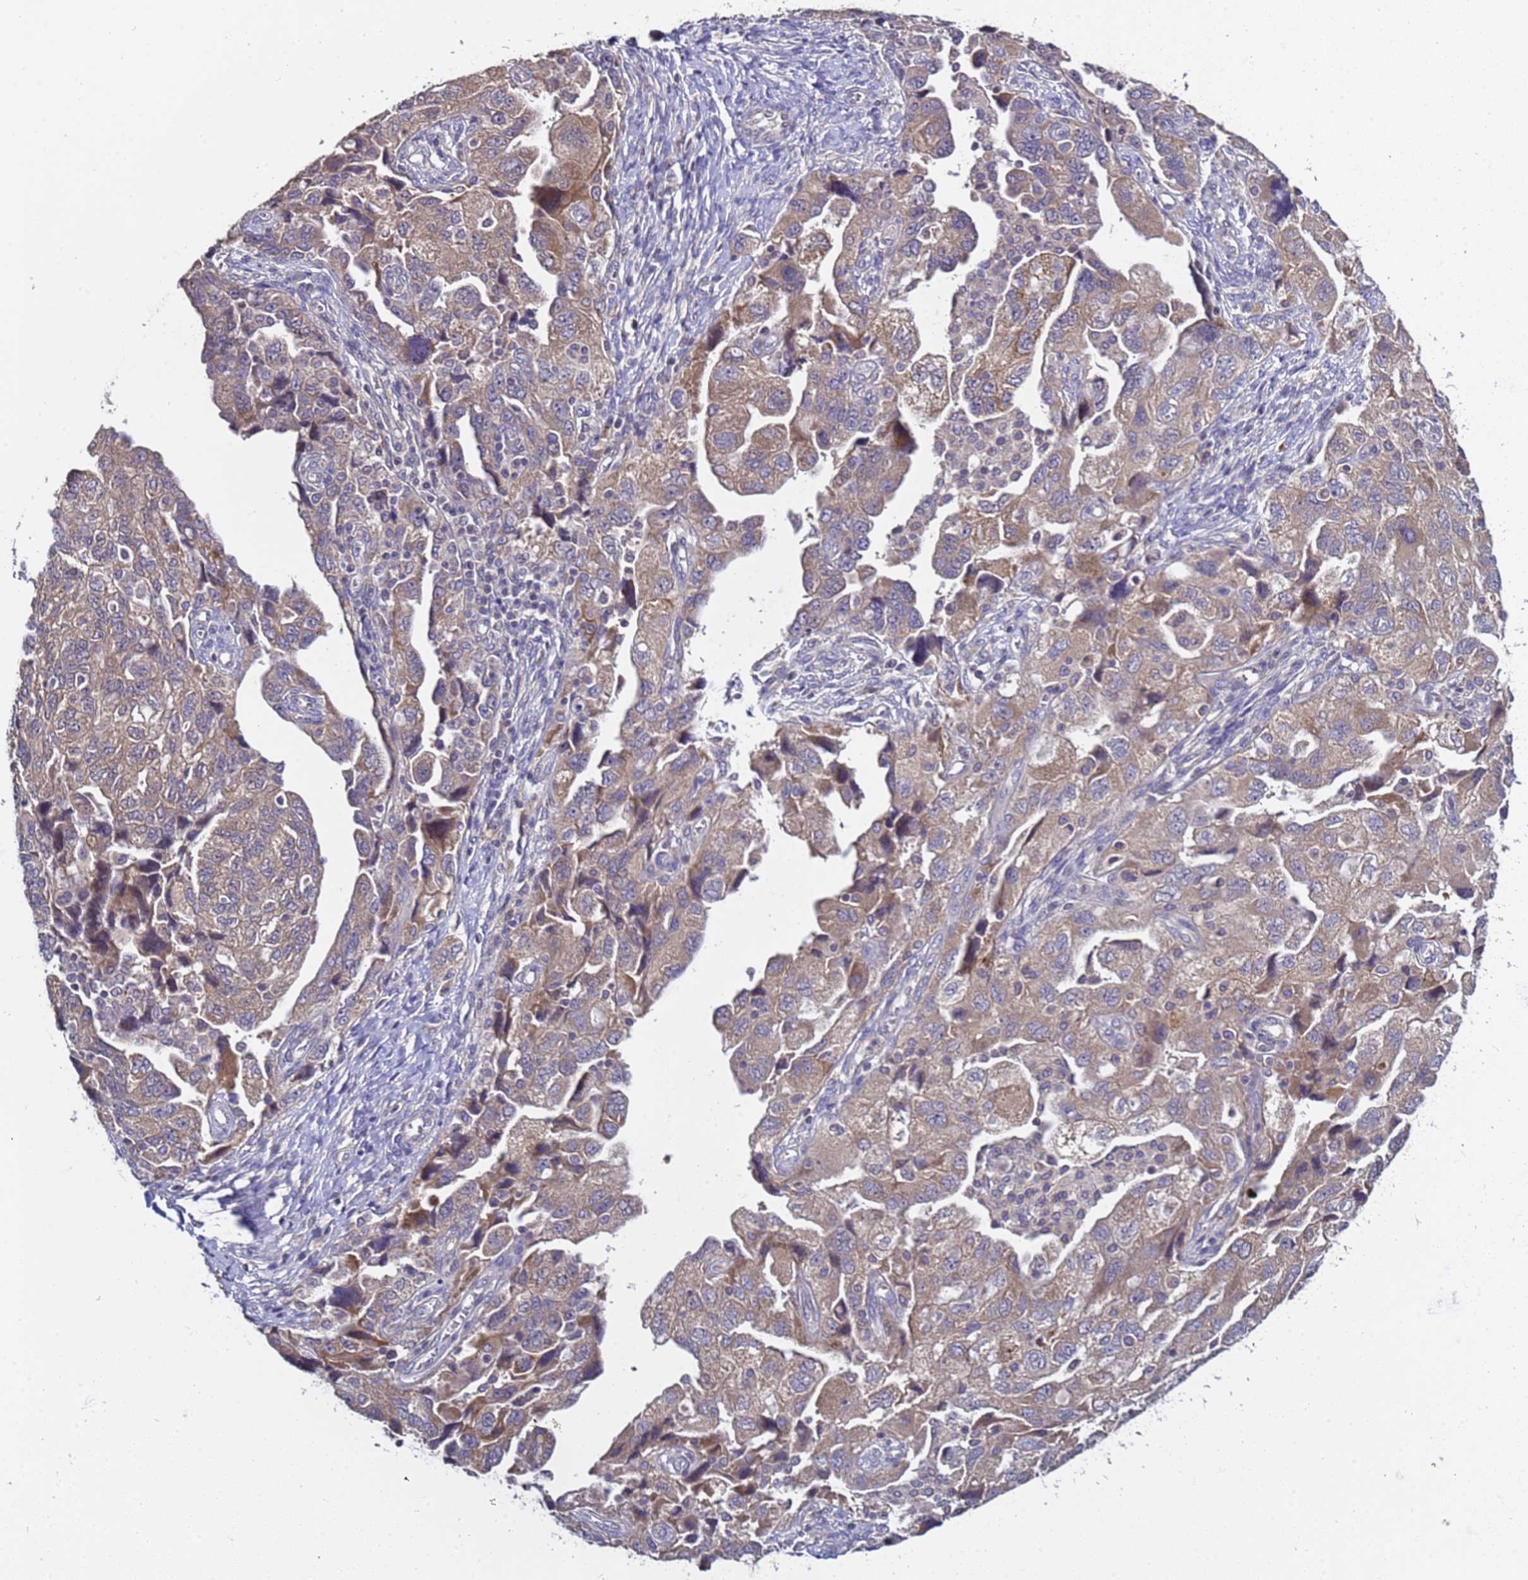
{"staining": {"intensity": "weak", "quantity": "25%-75%", "location": "cytoplasmic/membranous"}, "tissue": "ovarian cancer", "cell_type": "Tumor cells", "image_type": "cancer", "snomed": [{"axis": "morphology", "description": "Carcinoma, NOS"}, {"axis": "morphology", "description": "Cystadenocarcinoma, serous, NOS"}, {"axis": "topography", "description": "Ovary"}], "caption": "Ovarian cancer (carcinoma) stained with a protein marker shows weak staining in tumor cells.", "gene": "ELMOD2", "patient": {"sex": "female", "age": 69}}